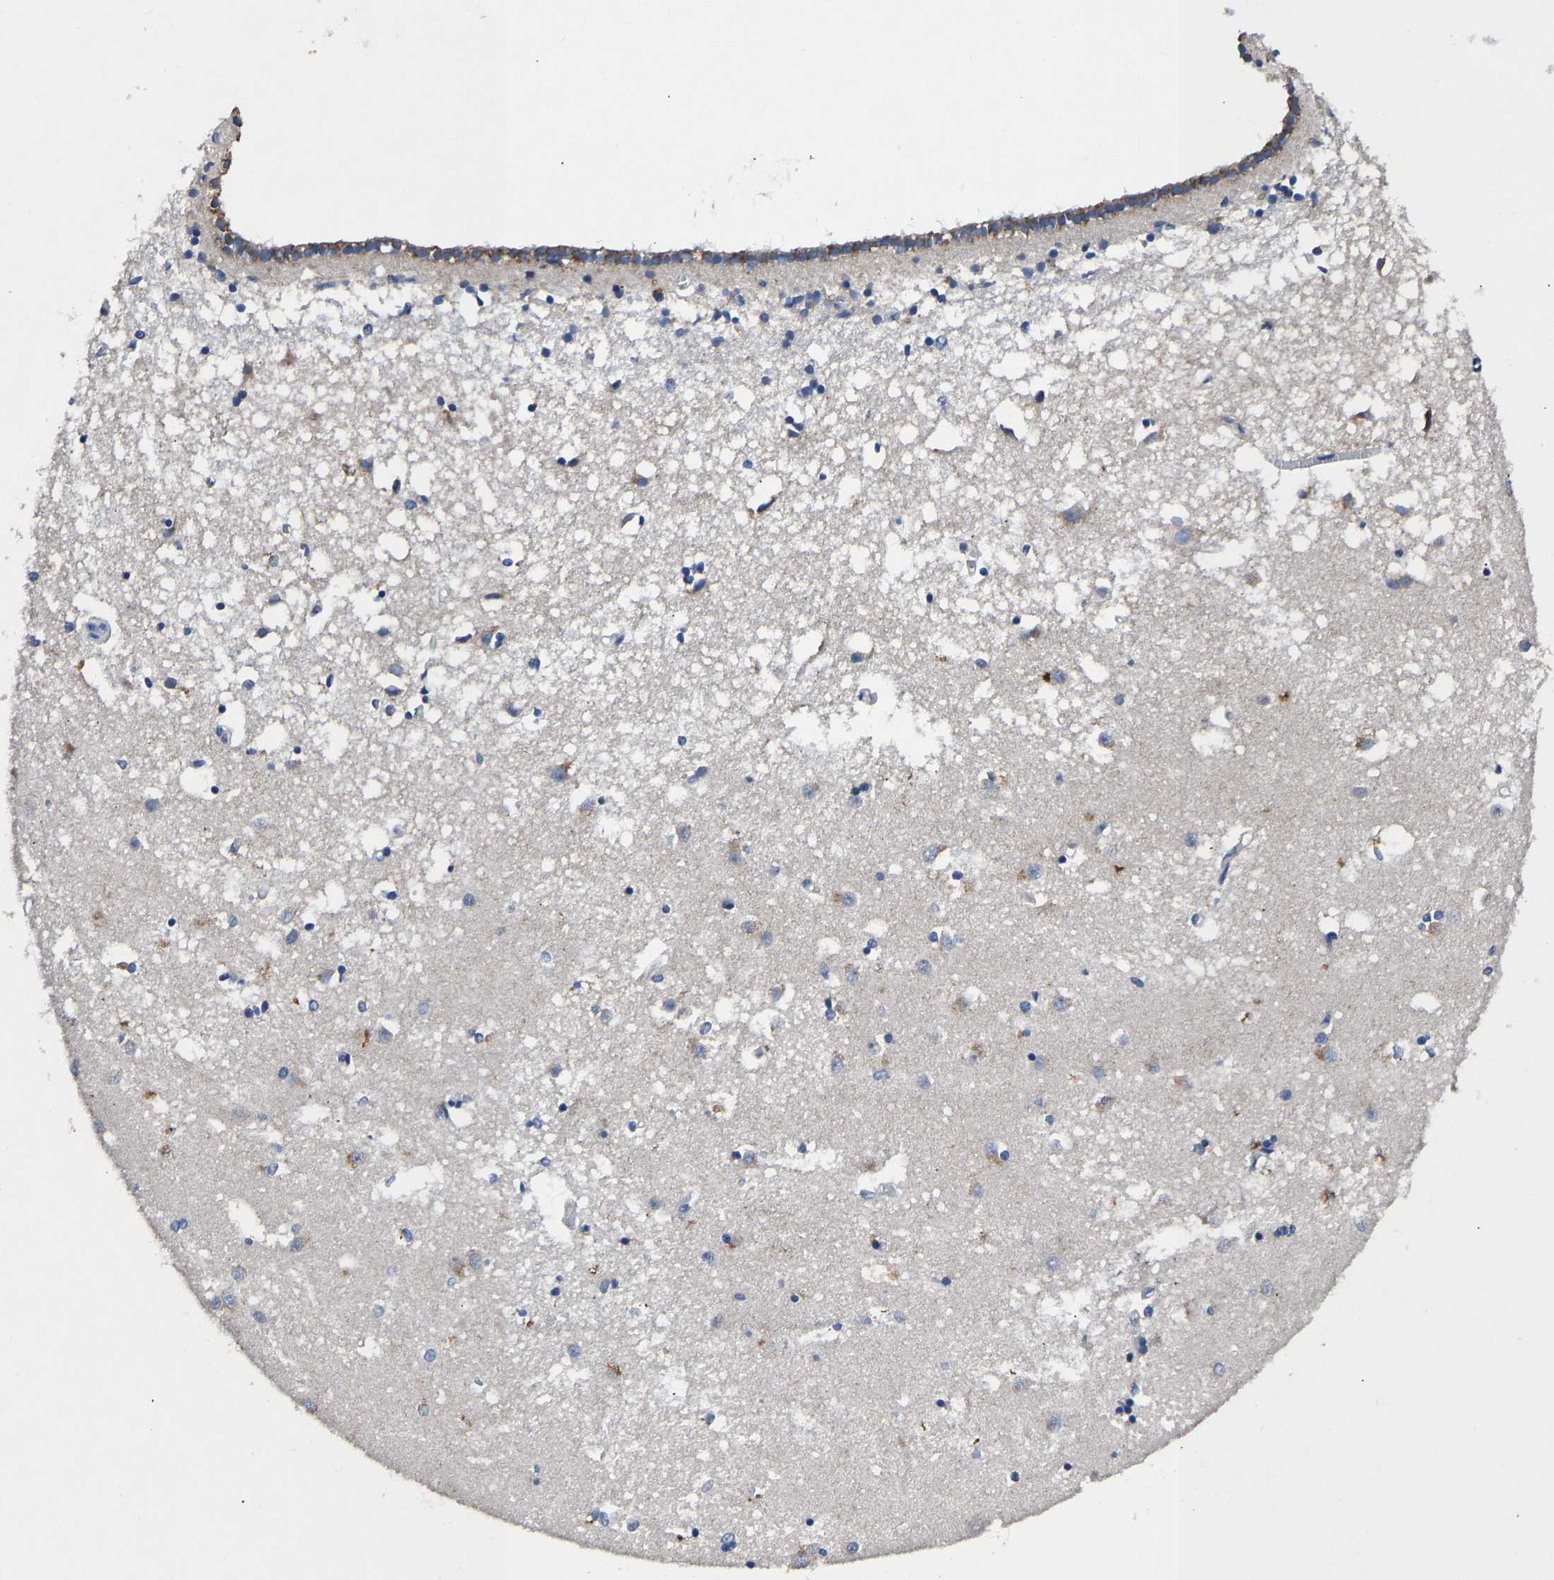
{"staining": {"intensity": "weak", "quantity": "<25%", "location": "cytoplasmic/membranous"}, "tissue": "caudate", "cell_type": "Glial cells", "image_type": "normal", "snomed": [{"axis": "morphology", "description": "Normal tissue, NOS"}, {"axis": "topography", "description": "Lateral ventricle wall"}], "caption": "This is a micrograph of immunohistochemistry (IHC) staining of normal caudate, which shows no positivity in glial cells.", "gene": "EGR1", "patient": {"sex": "male", "age": 45}}